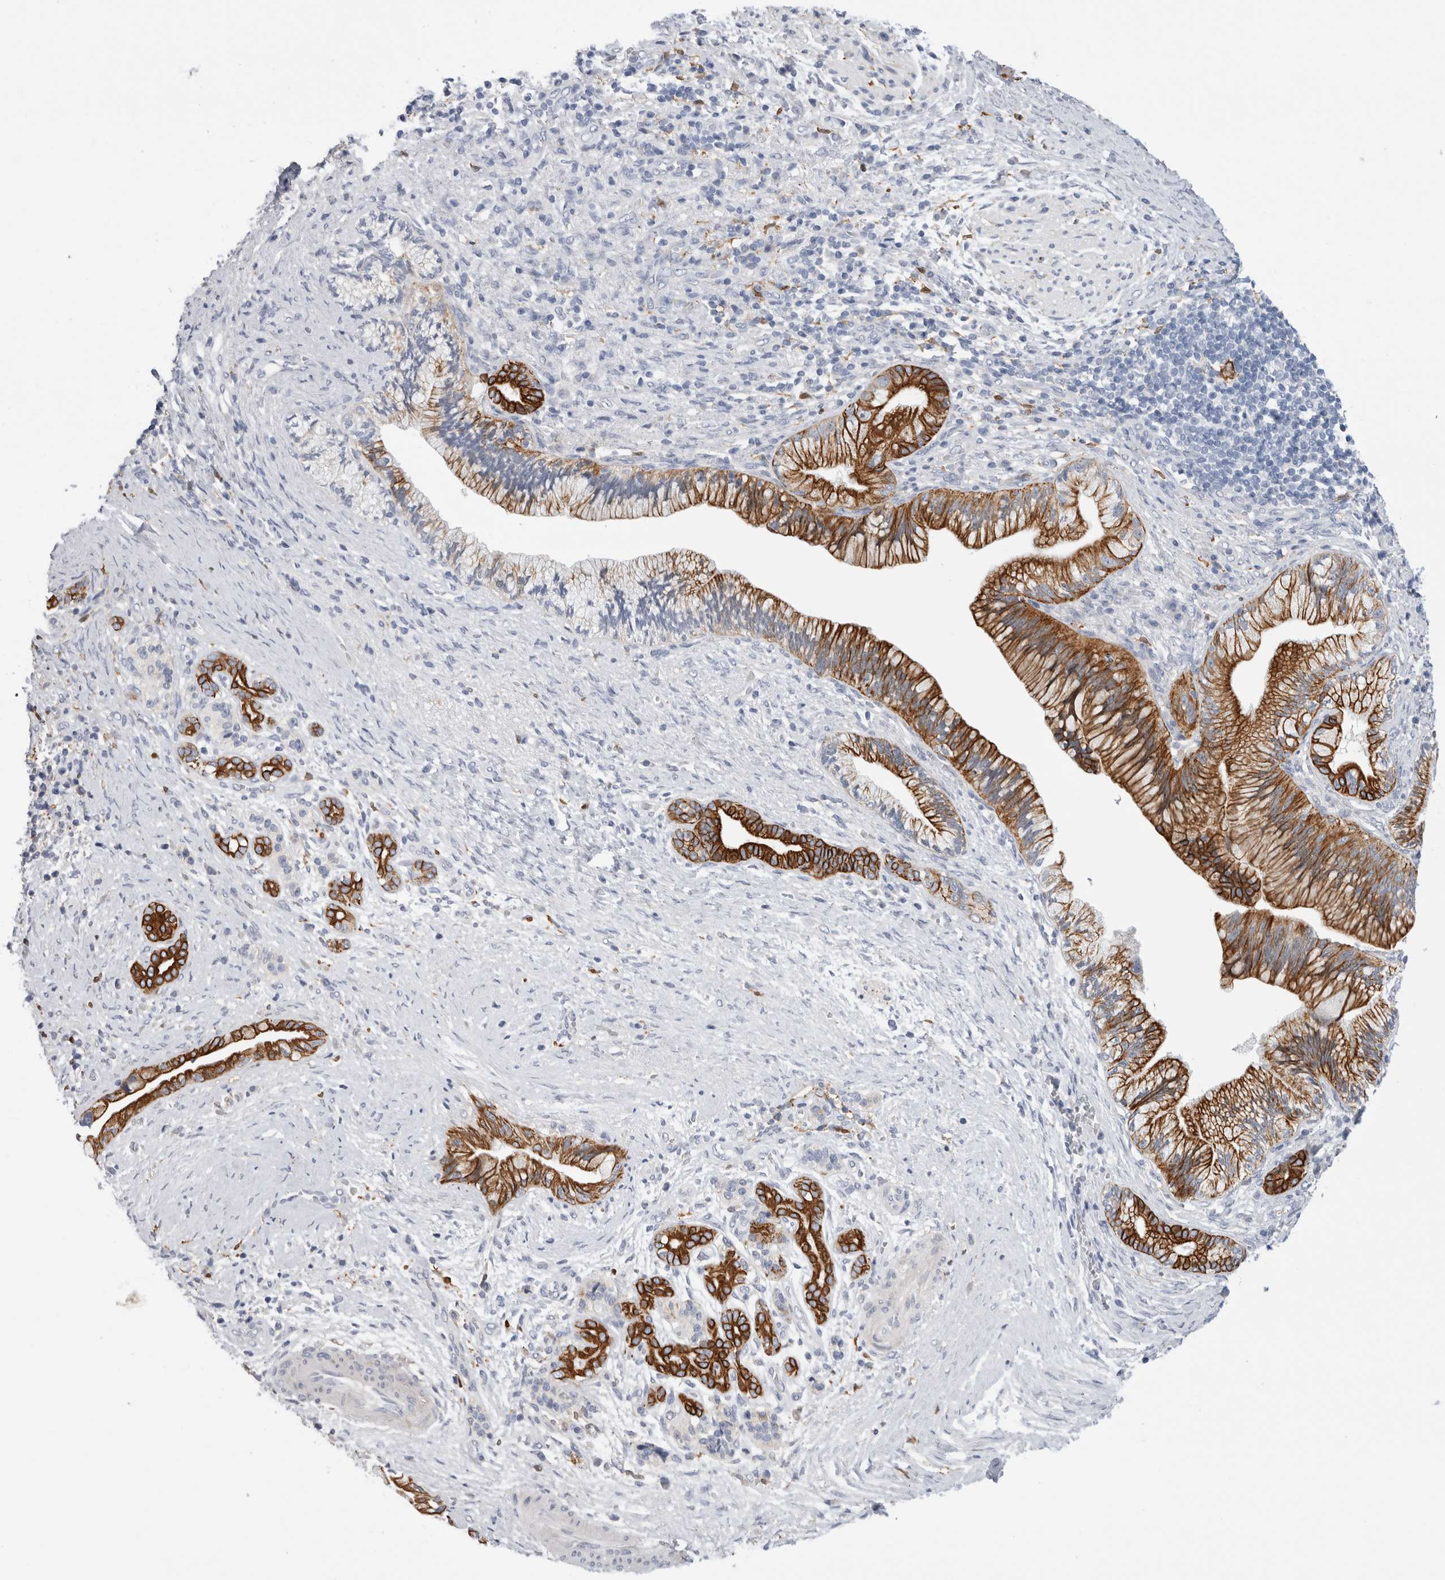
{"staining": {"intensity": "strong", "quantity": ">75%", "location": "cytoplasmic/membranous"}, "tissue": "pancreatic cancer", "cell_type": "Tumor cells", "image_type": "cancer", "snomed": [{"axis": "morphology", "description": "Adenocarcinoma, NOS"}, {"axis": "topography", "description": "Pancreas"}], "caption": "Strong cytoplasmic/membranous protein staining is identified in approximately >75% of tumor cells in pancreatic cancer (adenocarcinoma). (Brightfield microscopy of DAB IHC at high magnification).", "gene": "SLC20A2", "patient": {"sex": "male", "age": 59}}